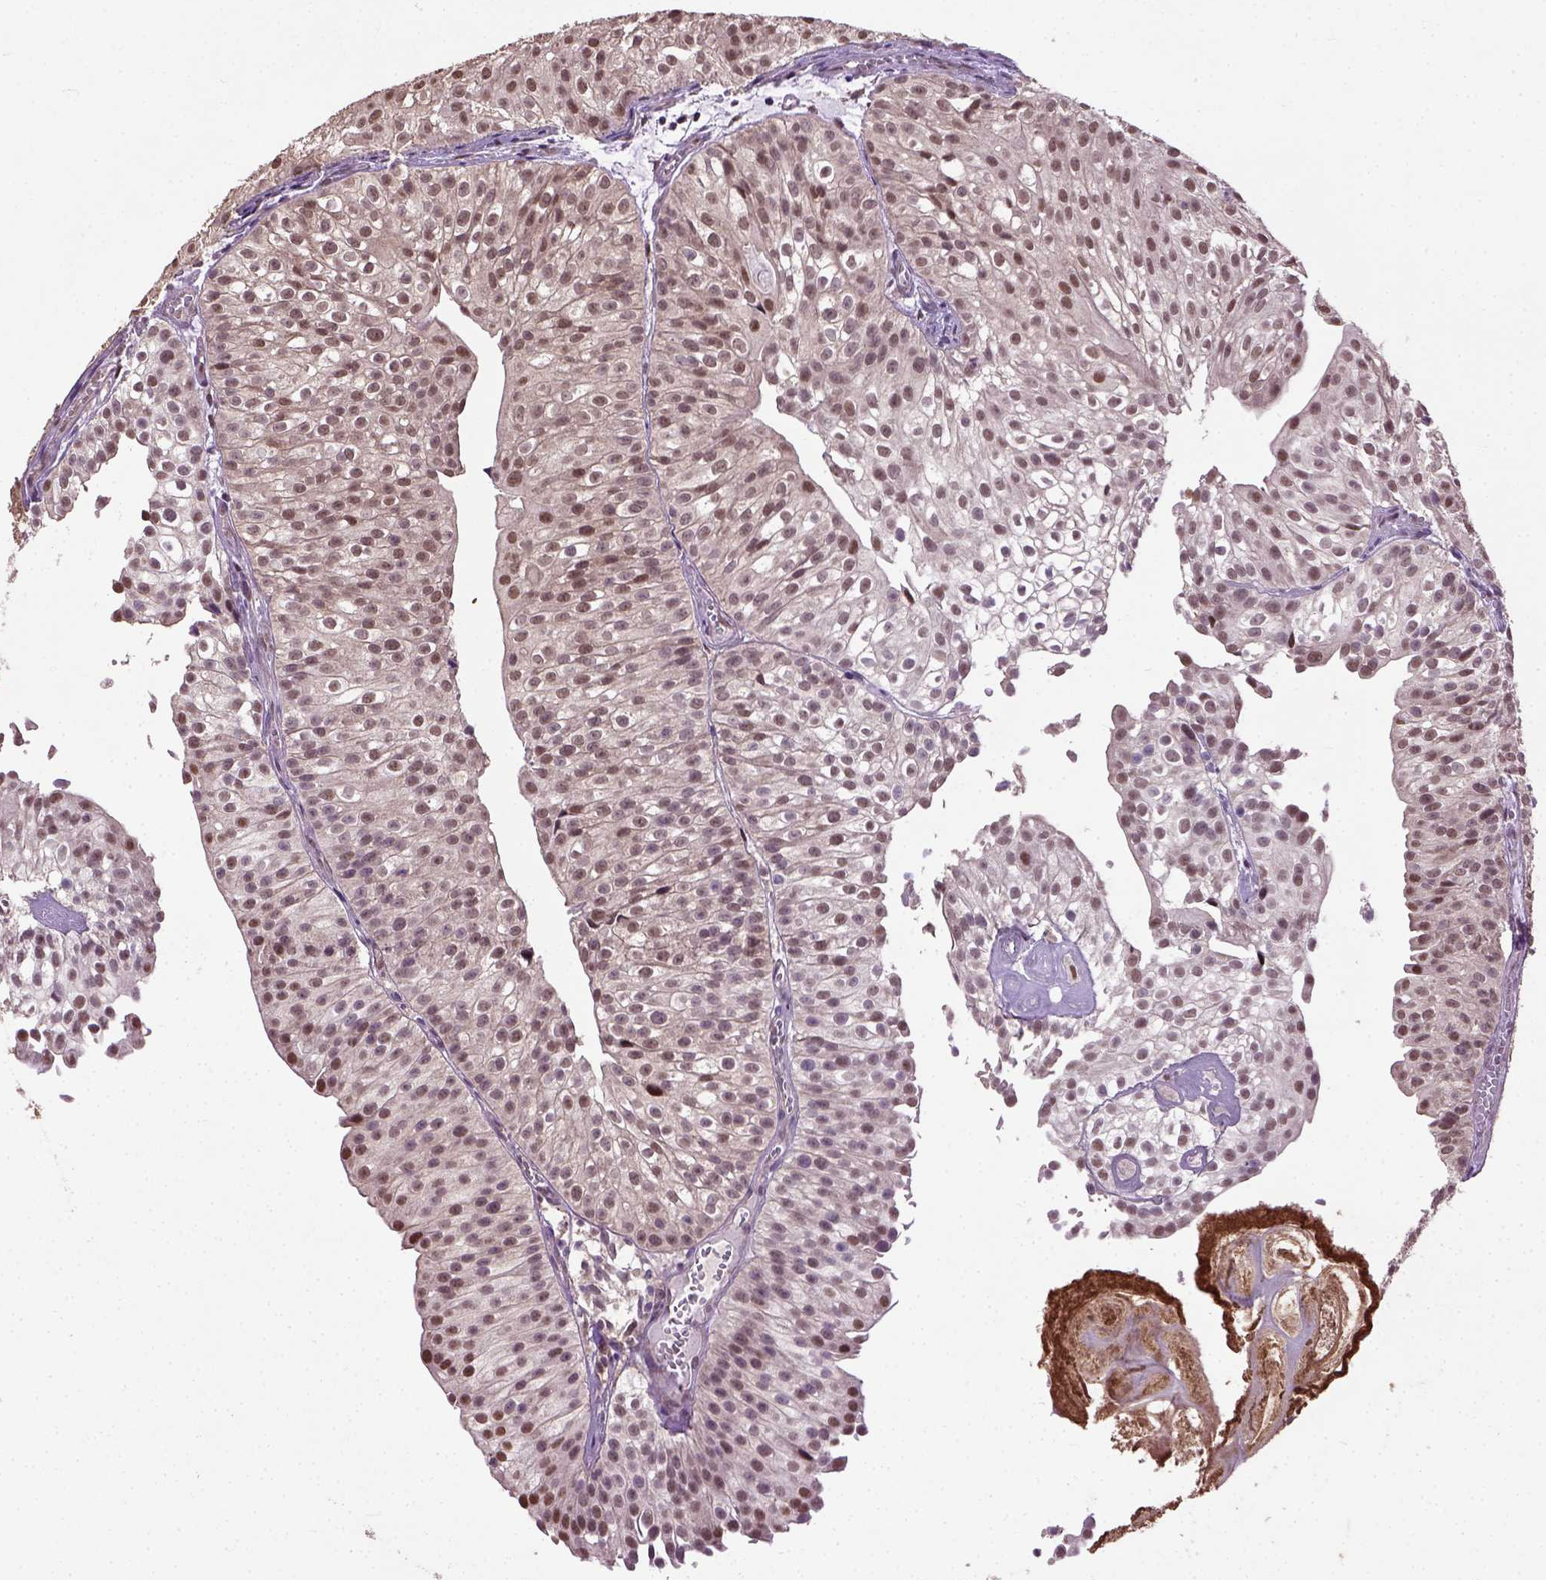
{"staining": {"intensity": "moderate", "quantity": ">75%", "location": "nuclear"}, "tissue": "urothelial cancer", "cell_type": "Tumor cells", "image_type": "cancer", "snomed": [{"axis": "morphology", "description": "Urothelial carcinoma, Low grade"}, {"axis": "topography", "description": "Urinary bladder"}], "caption": "Immunohistochemical staining of human urothelial cancer shows moderate nuclear protein staining in about >75% of tumor cells. (IHC, brightfield microscopy, high magnification).", "gene": "UBA3", "patient": {"sex": "male", "age": 70}}